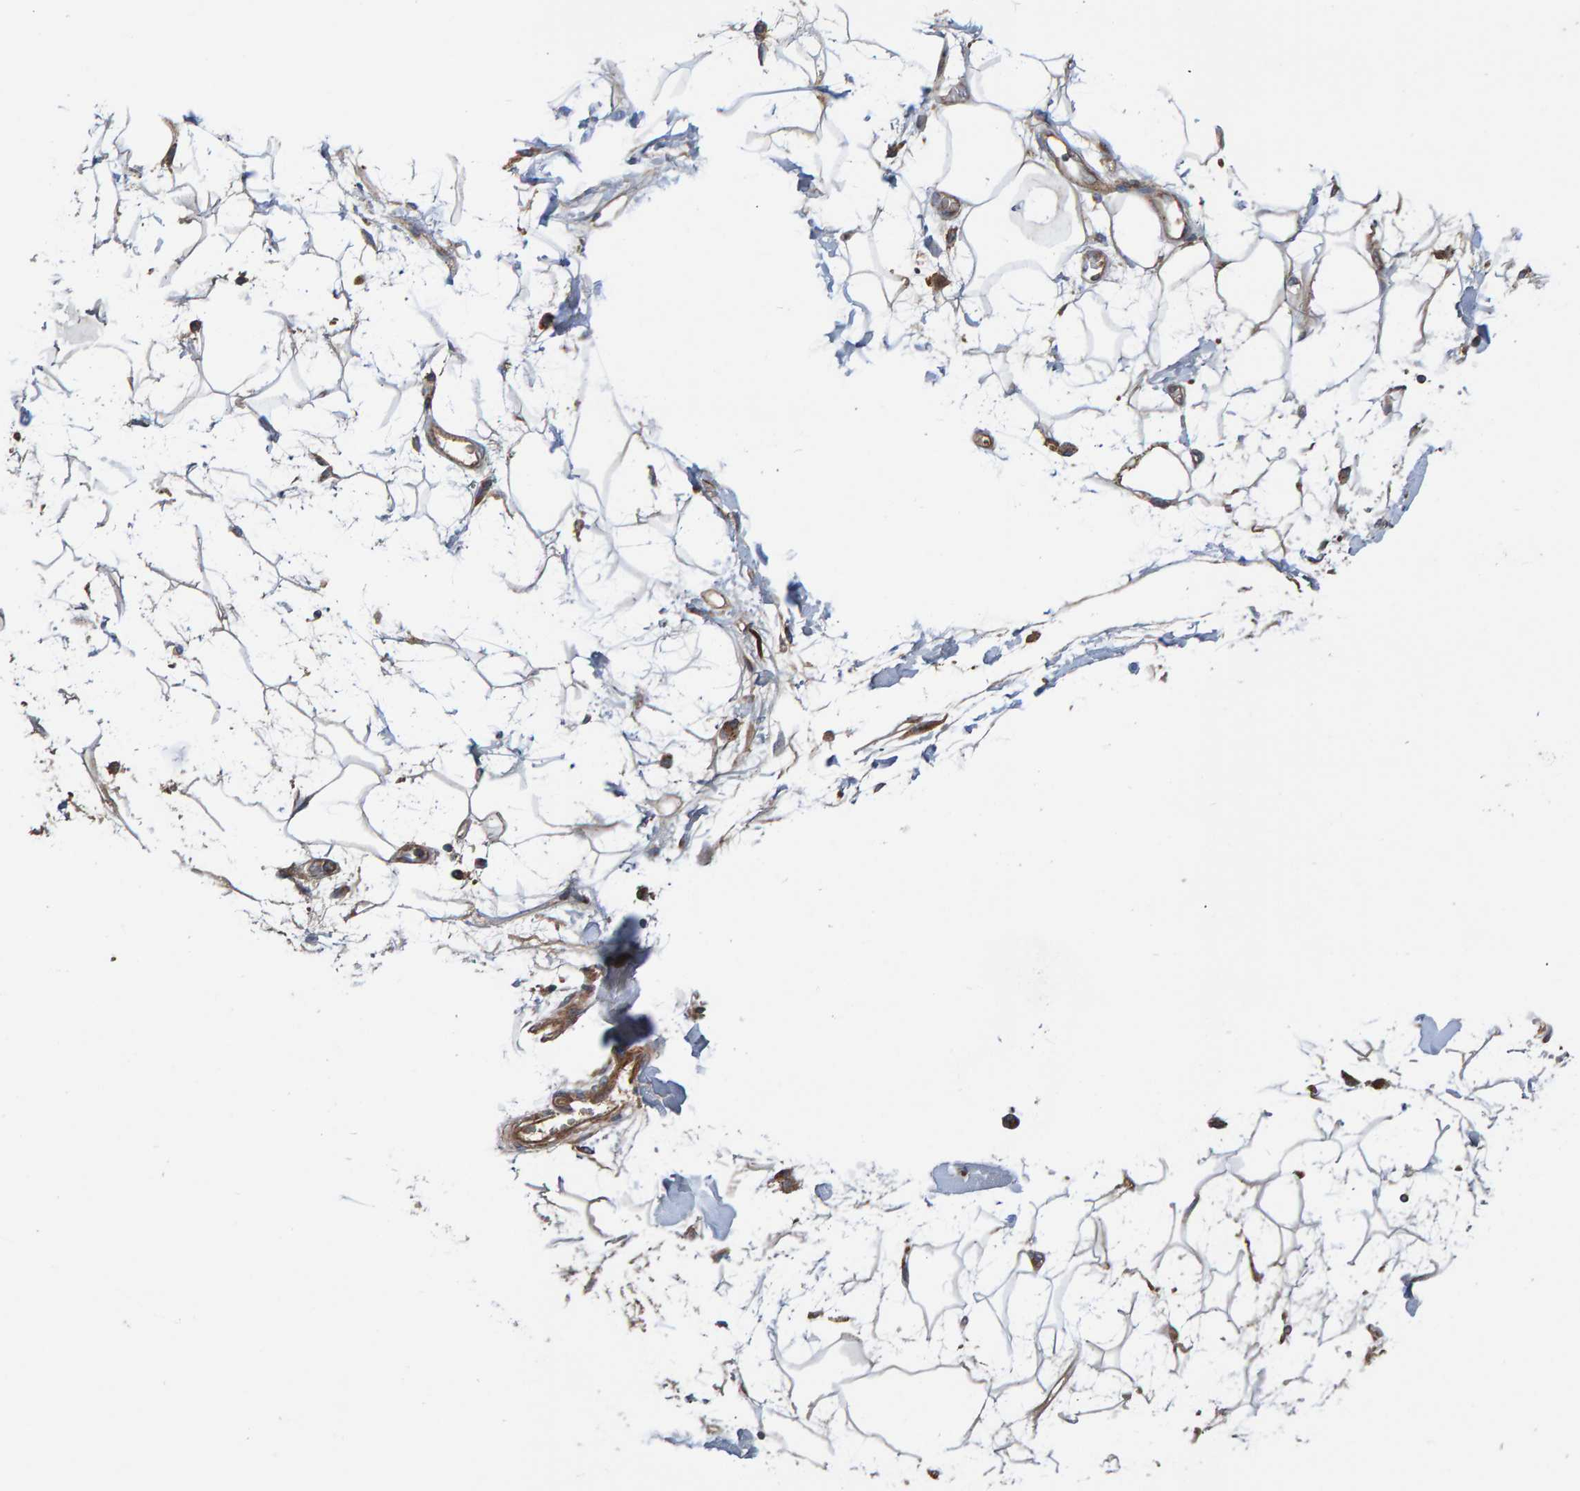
{"staining": {"intensity": "moderate", "quantity": ">75%", "location": "cytoplasmic/membranous"}, "tissue": "adipose tissue", "cell_type": "Adipocytes", "image_type": "normal", "snomed": [{"axis": "morphology", "description": "Normal tissue, NOS"}, {"axis": "morphology", "description": "Adenocarcinoma, NOS"}, {"axis": "topography", "description": "Duodenum"}, {"axis": "topography", "description": "Peripheral nerve tissue"}], "caption": "Brown immunohistochemical staining in unremarkable adipose tissue shows moderate cytoplasmic/membranous staining in about >75% of adipocytes. (DAB = brown stain, brightfield microscopy at high magnification).", "gene": "KIAA0753", "patient": {"sex": "female", "age": 60}}